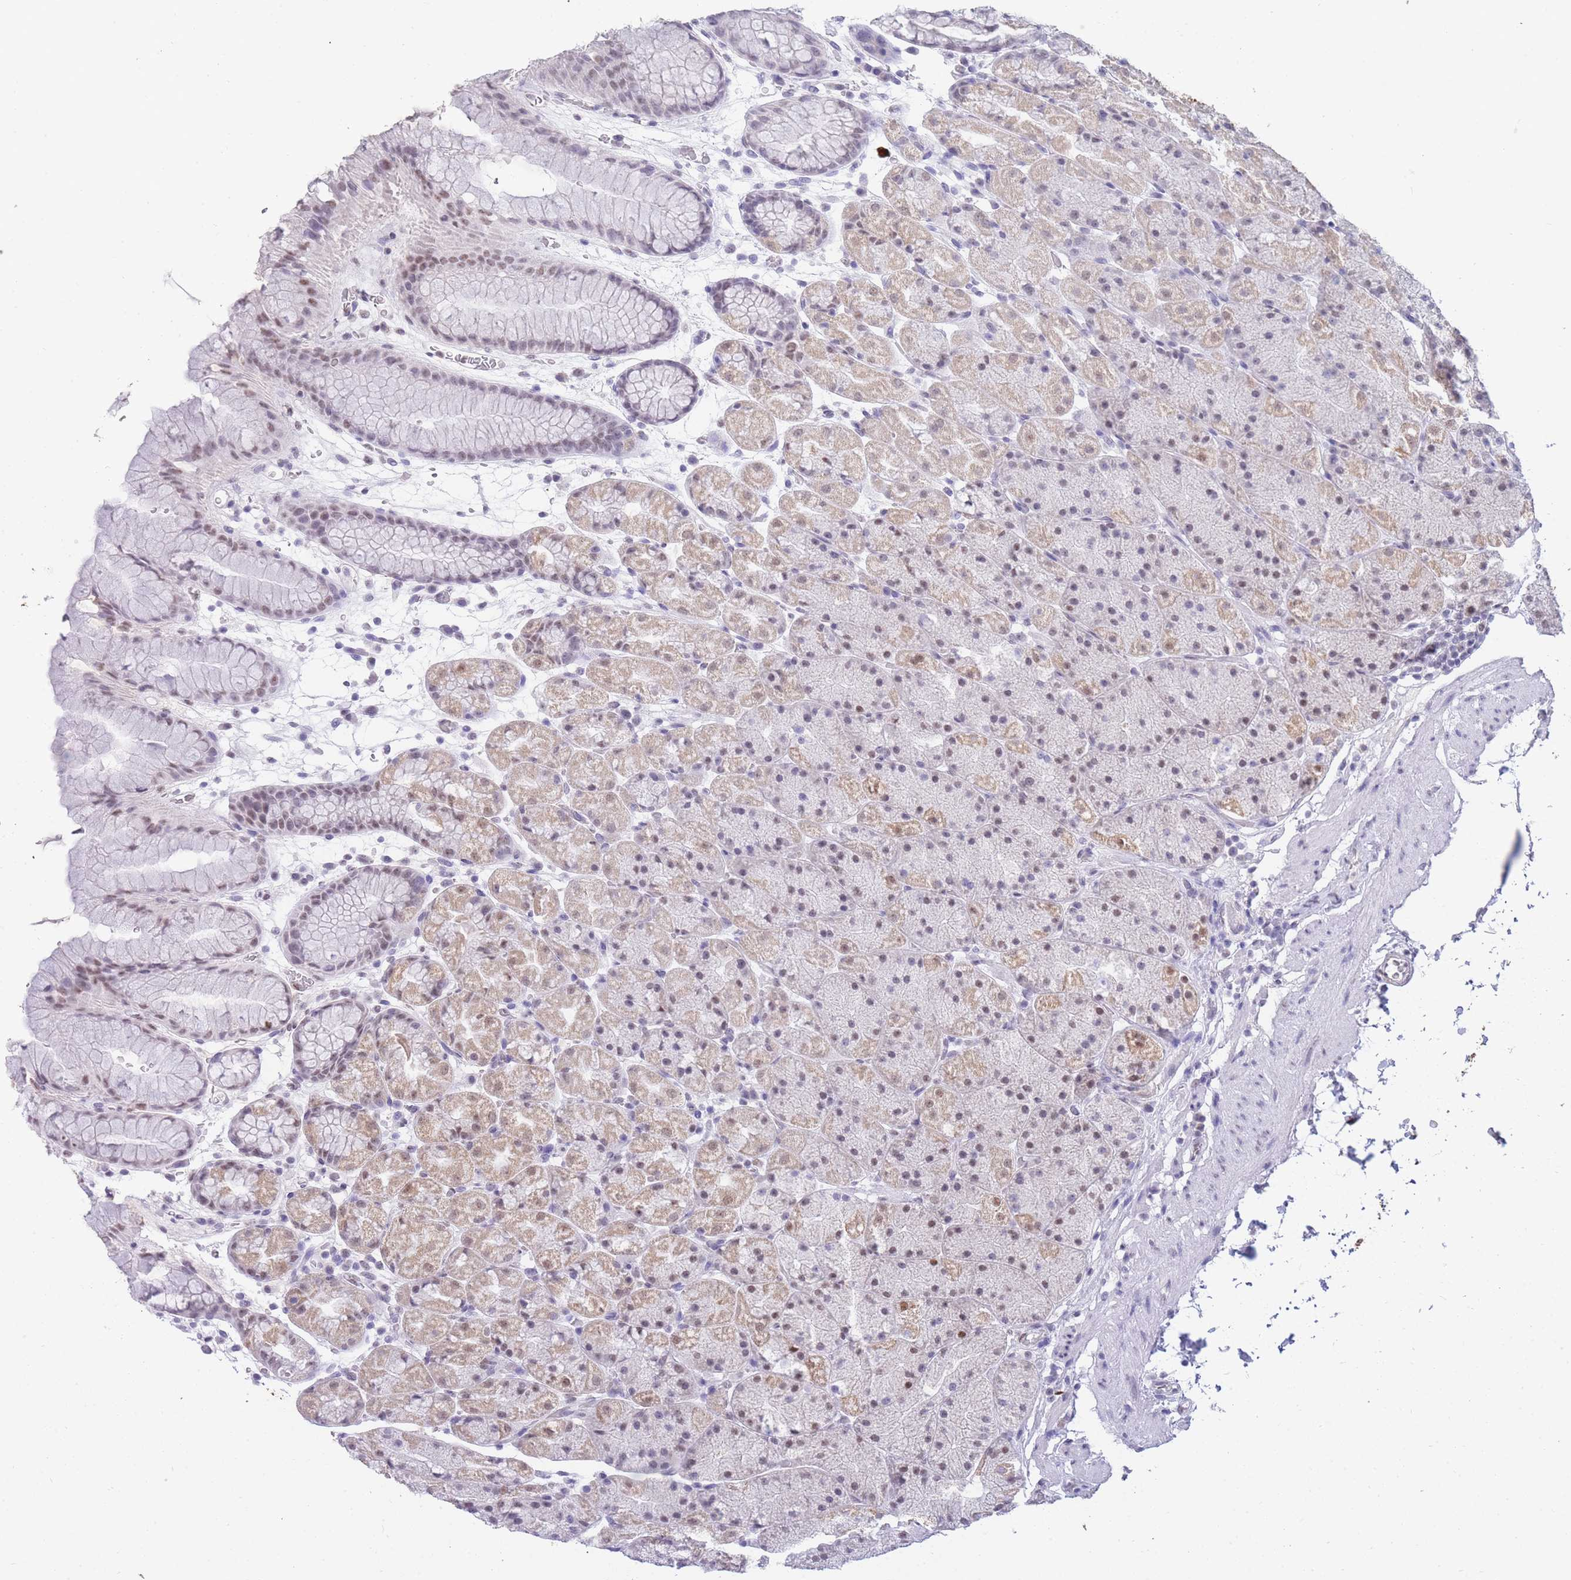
{"staining": {"intensity": "weak", "quantity": "25%-75%", "location": "cytoplasmic/membranous,nuclear"}, "tissue": "stomach", "cell_type": "Glandular cells", "image_type": "normal", "snomed": [{"axis": "morphology", "description": "Normal tissue, NOS"}, {"axis": "topography", "description": "Stomach, upper"}, {"axis": "topography", "description": "Stomach, lower"}], "caption": "Immunohistochemical staining of unremarkable stomach displays 25%-75% levels of weak cytoplasmic/membranous,nuclear protein staining in about 25%-75% of glandular cells.", "gene": "FRAT2", "patient": {"sex": "male", "age": 67}}